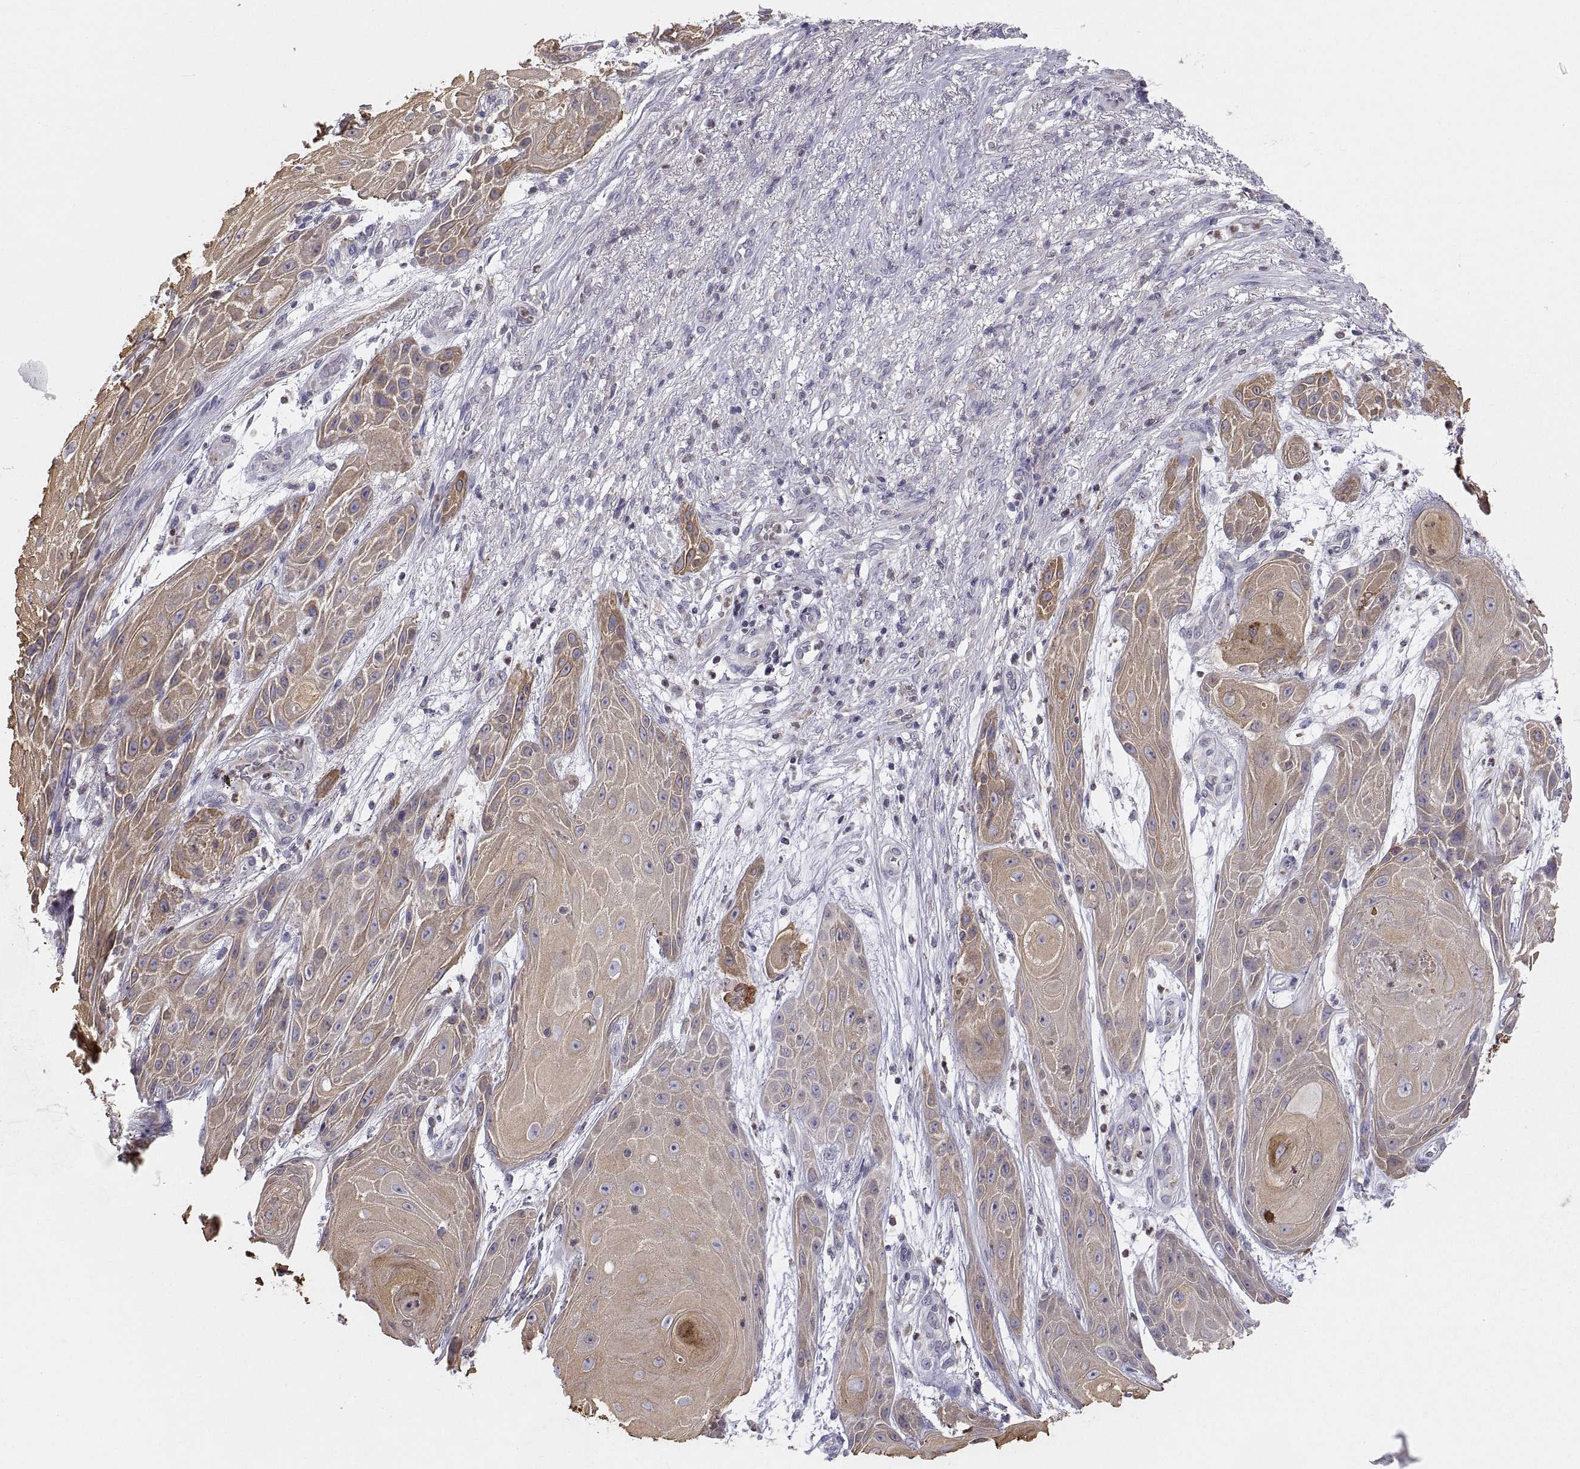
{"staining": {"intensity": "moderate", "quantity": ">75%", "location": "cytoplasmic/membranous"}, "tissue": "skin cancer", "cell_type": "Tumor cells", "image_type": "cancer", "snomed": [{"axis": "morphology", "description": "Squamous cell carcinoma, NOS"}, {"axis": "topography", "description": "Skin"}], "caption": "This is a photomicrograph of immunohistochemistry (IHC) staining of skin cancer (squamous cell carcinoma), which shows moderate staining in the cytoplasmic/membranous of tumor cells.", "gene": "ERO1A", "patient": {"sex": "male", "age": 62}}